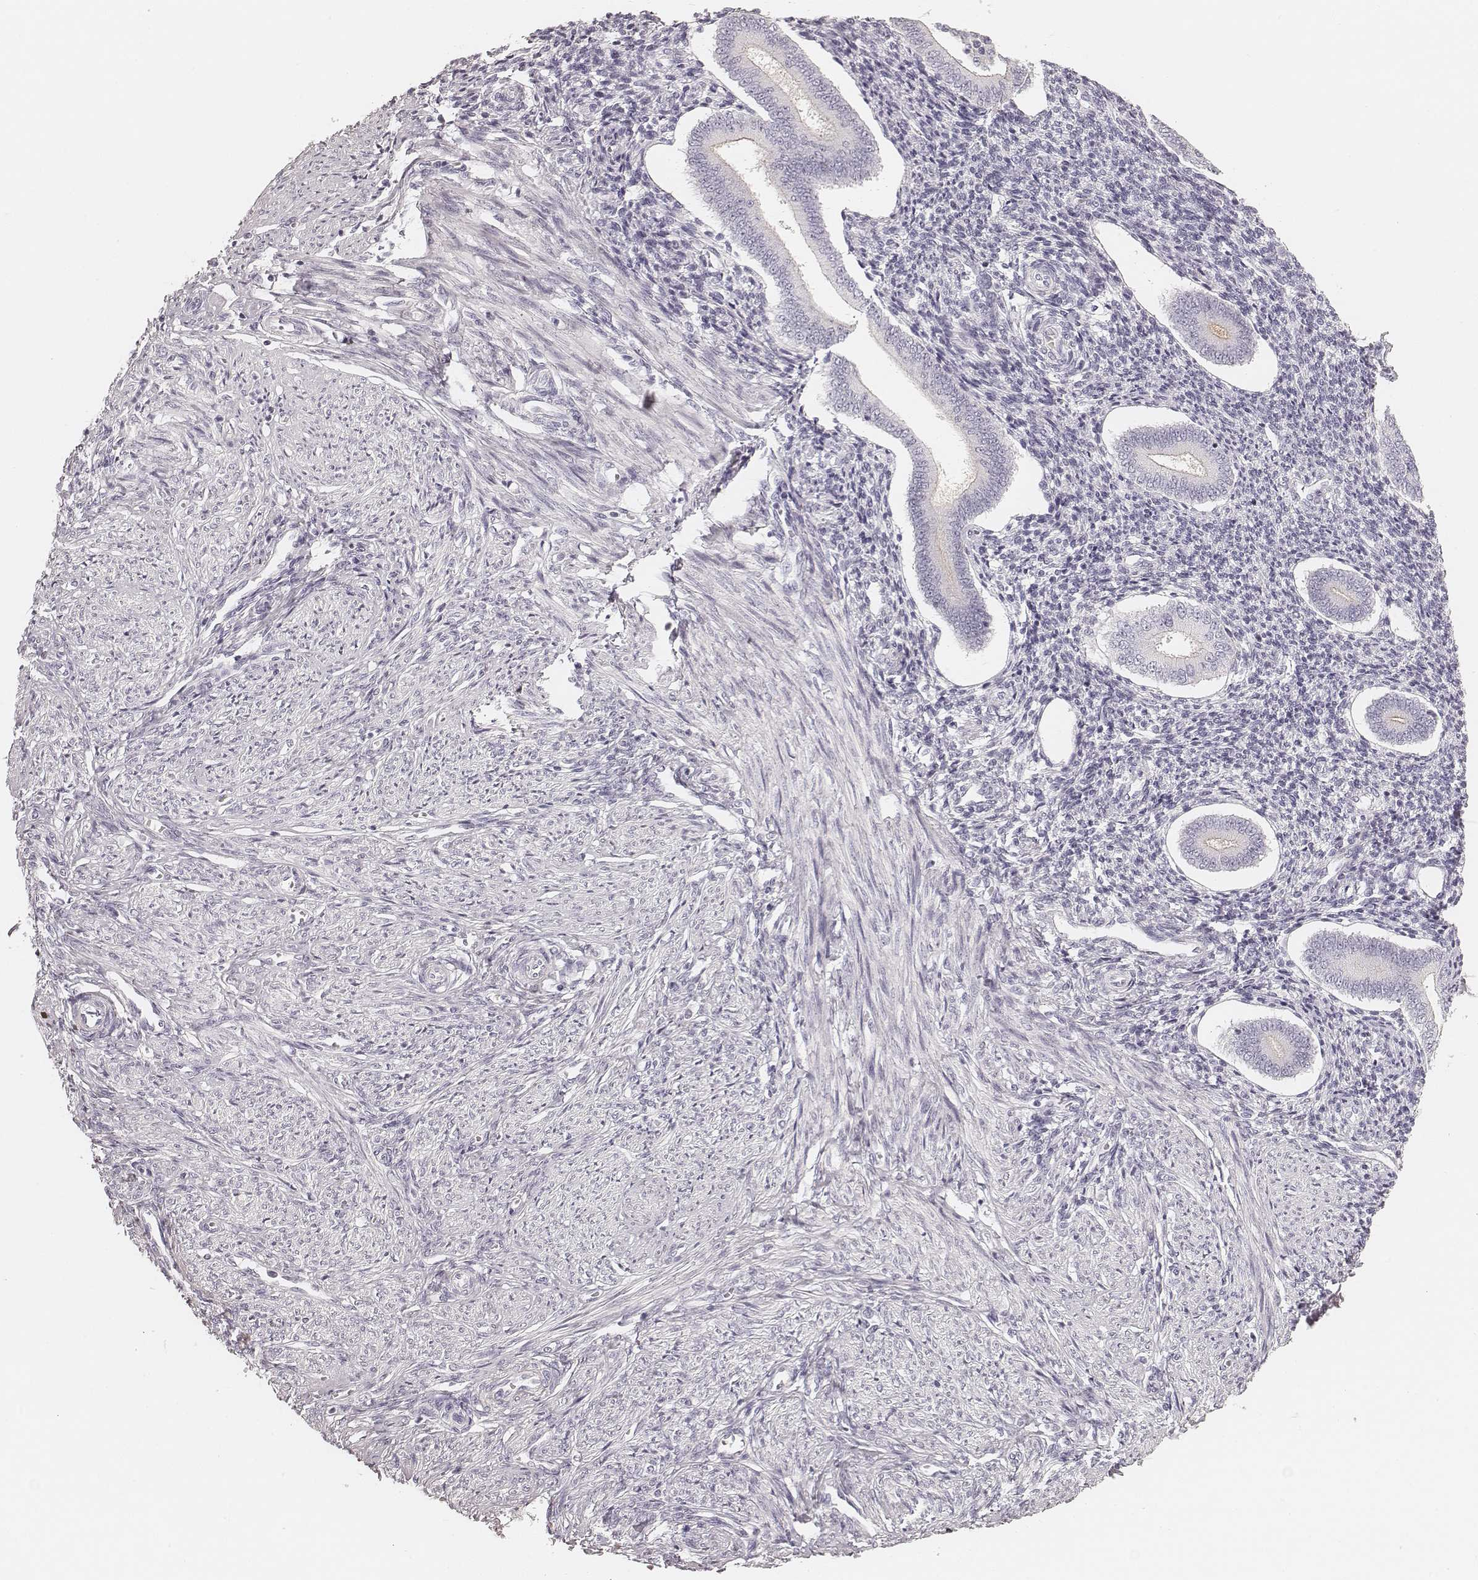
{"staining": {"intensity": "negative", "quantity": "none", "location": "none"}, "tissue": "endometrium", "cell_type": "Cells in endometrial stroma", "image_type": "normal", "snomed": [{"axis": "morphology", "description": "Normal tissue, NOS"}, {"axis": "topography", "description": "Endometrium"}], "caption": "The photomicrograph reveals no significant staining in cells in endometrial stroma of endometrium.", "gene": "HNF4G", "patient": {"sex": "female", "age": 40}}